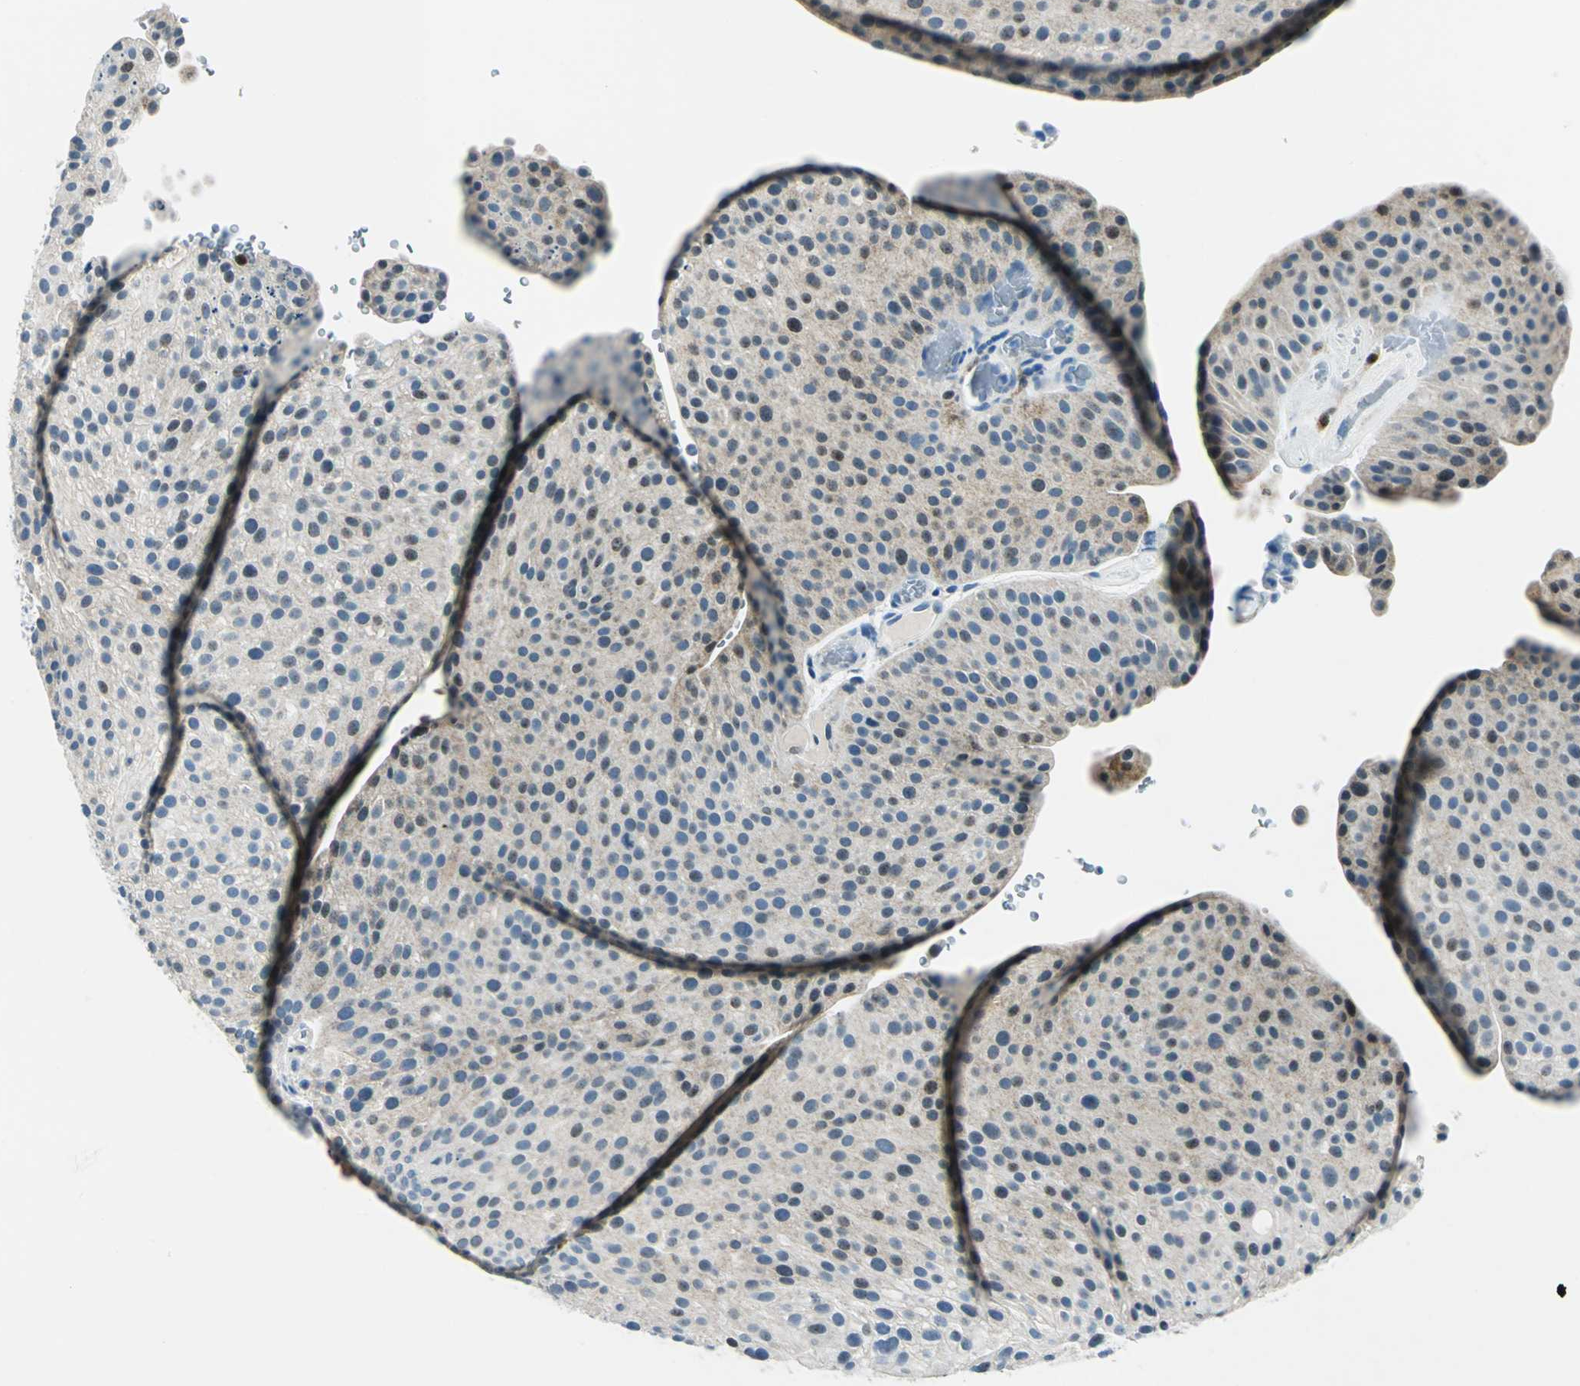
{"staining": {"intensity": "moderate", "quantity": "25%-75%", "location": "cytoplasmic/membranous,nuclear"}, "tissue": "urothelial cancer", "cell_type": "Tumor cells", "image_type": "cancer", "snomed": [{"axis": "morphology", "description": "Urothelial carcinoma, Low grade"}, {"axis": "topography", "description": "Smooth muscle"}, {"axis": "topography", "description": "Urinary bladder"}], "caption": "This histopathology image displays IHC staining of human urothelial cancer, with medium moderate cytoplasmic/membranous and nuclear positivity in approximately 25%-75% of tumor cells.", "gene": "AKR1A1", "patient": {"sex": "male", "age": 60}}